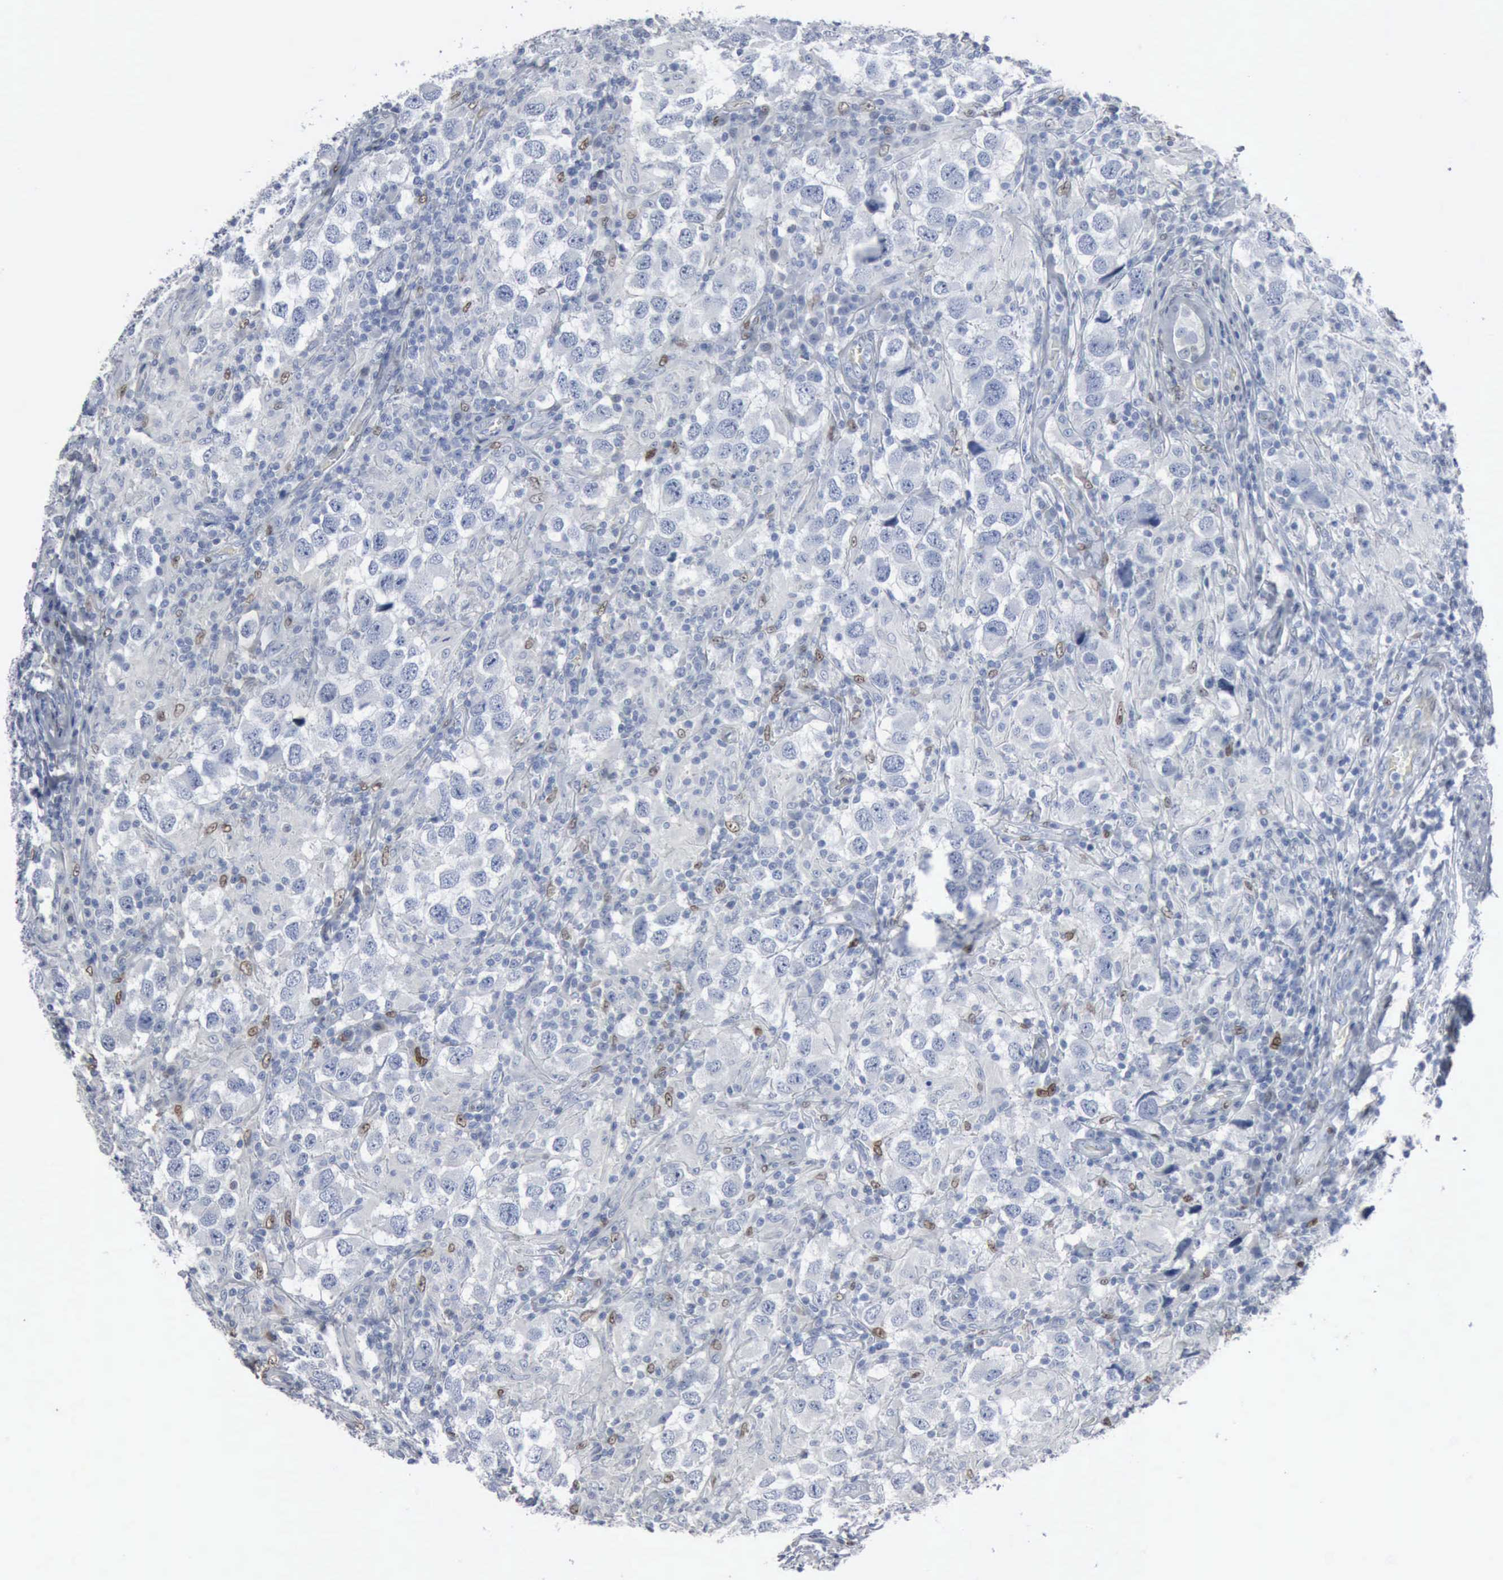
{"staining": {"intensity": "negative", "quantity": "none", "location": "none"}, "tissue": "testis cancer", "cell_type": "Tumor cells", "image_type": "cancer", "snomed": [{"axis": "morphology", "description": "Carcinoma, Embryonal, NOS"}, {"axis": "topography", "description": "Testis"}], "caption": "DAB (3,3'-diaminobenzidine) immunohistochemical staining of human testis cancer (embryonal carcinoma) shows no significant staining in tumor cells.", "gene": "FGF2", "patient": {"sex": "male", "age": 21}}